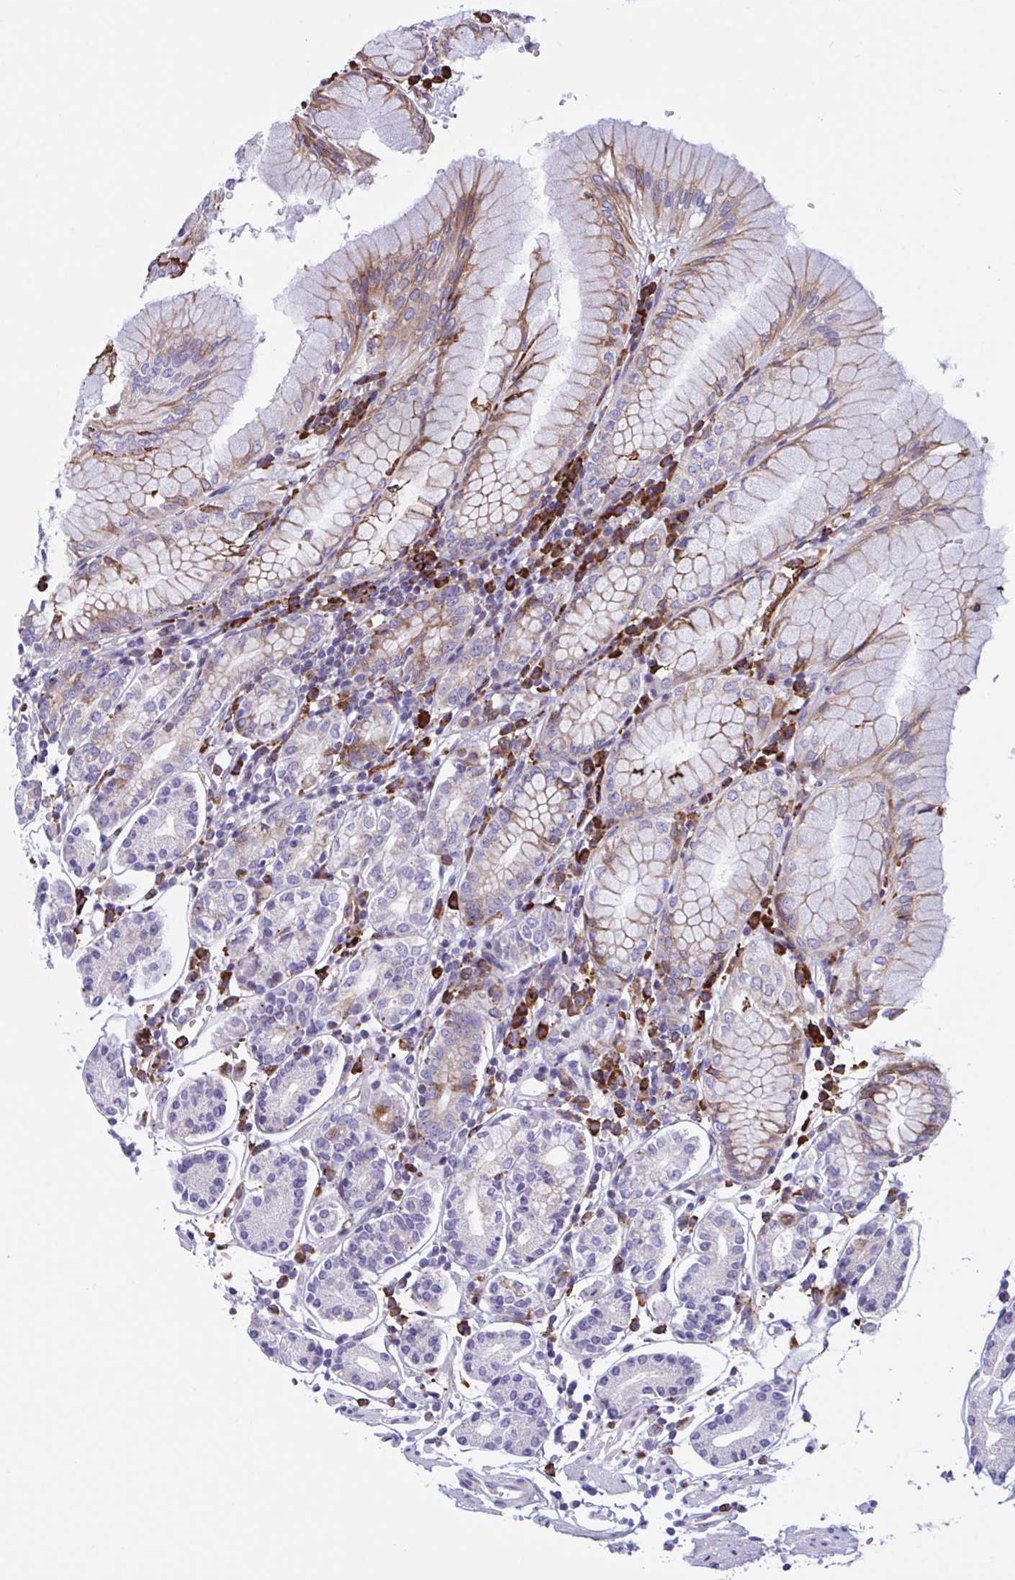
{"staining": {"intensity": "moderate", "quantity": "25%-75%", "location": "cytoplasmic/membranous"}, "tissue": "stomach", "cell_type": "Glandular cells", "image_type": "normal", "snomed": [{"axis": "morphology", "description": "Normal tissue, NOS"}, {"axis": "topography", "description": "Stomach"}], "caption": "DAB (3,3'-diaminobenzidine) immunohistochemical staining of unremarkable human stomach shows moderate cytoplasmic/membranous protein staining in approximately 25%-75% of glandular cells.", "gene": "PEAK3", "patient": {"sex": "female", "age": 62}}